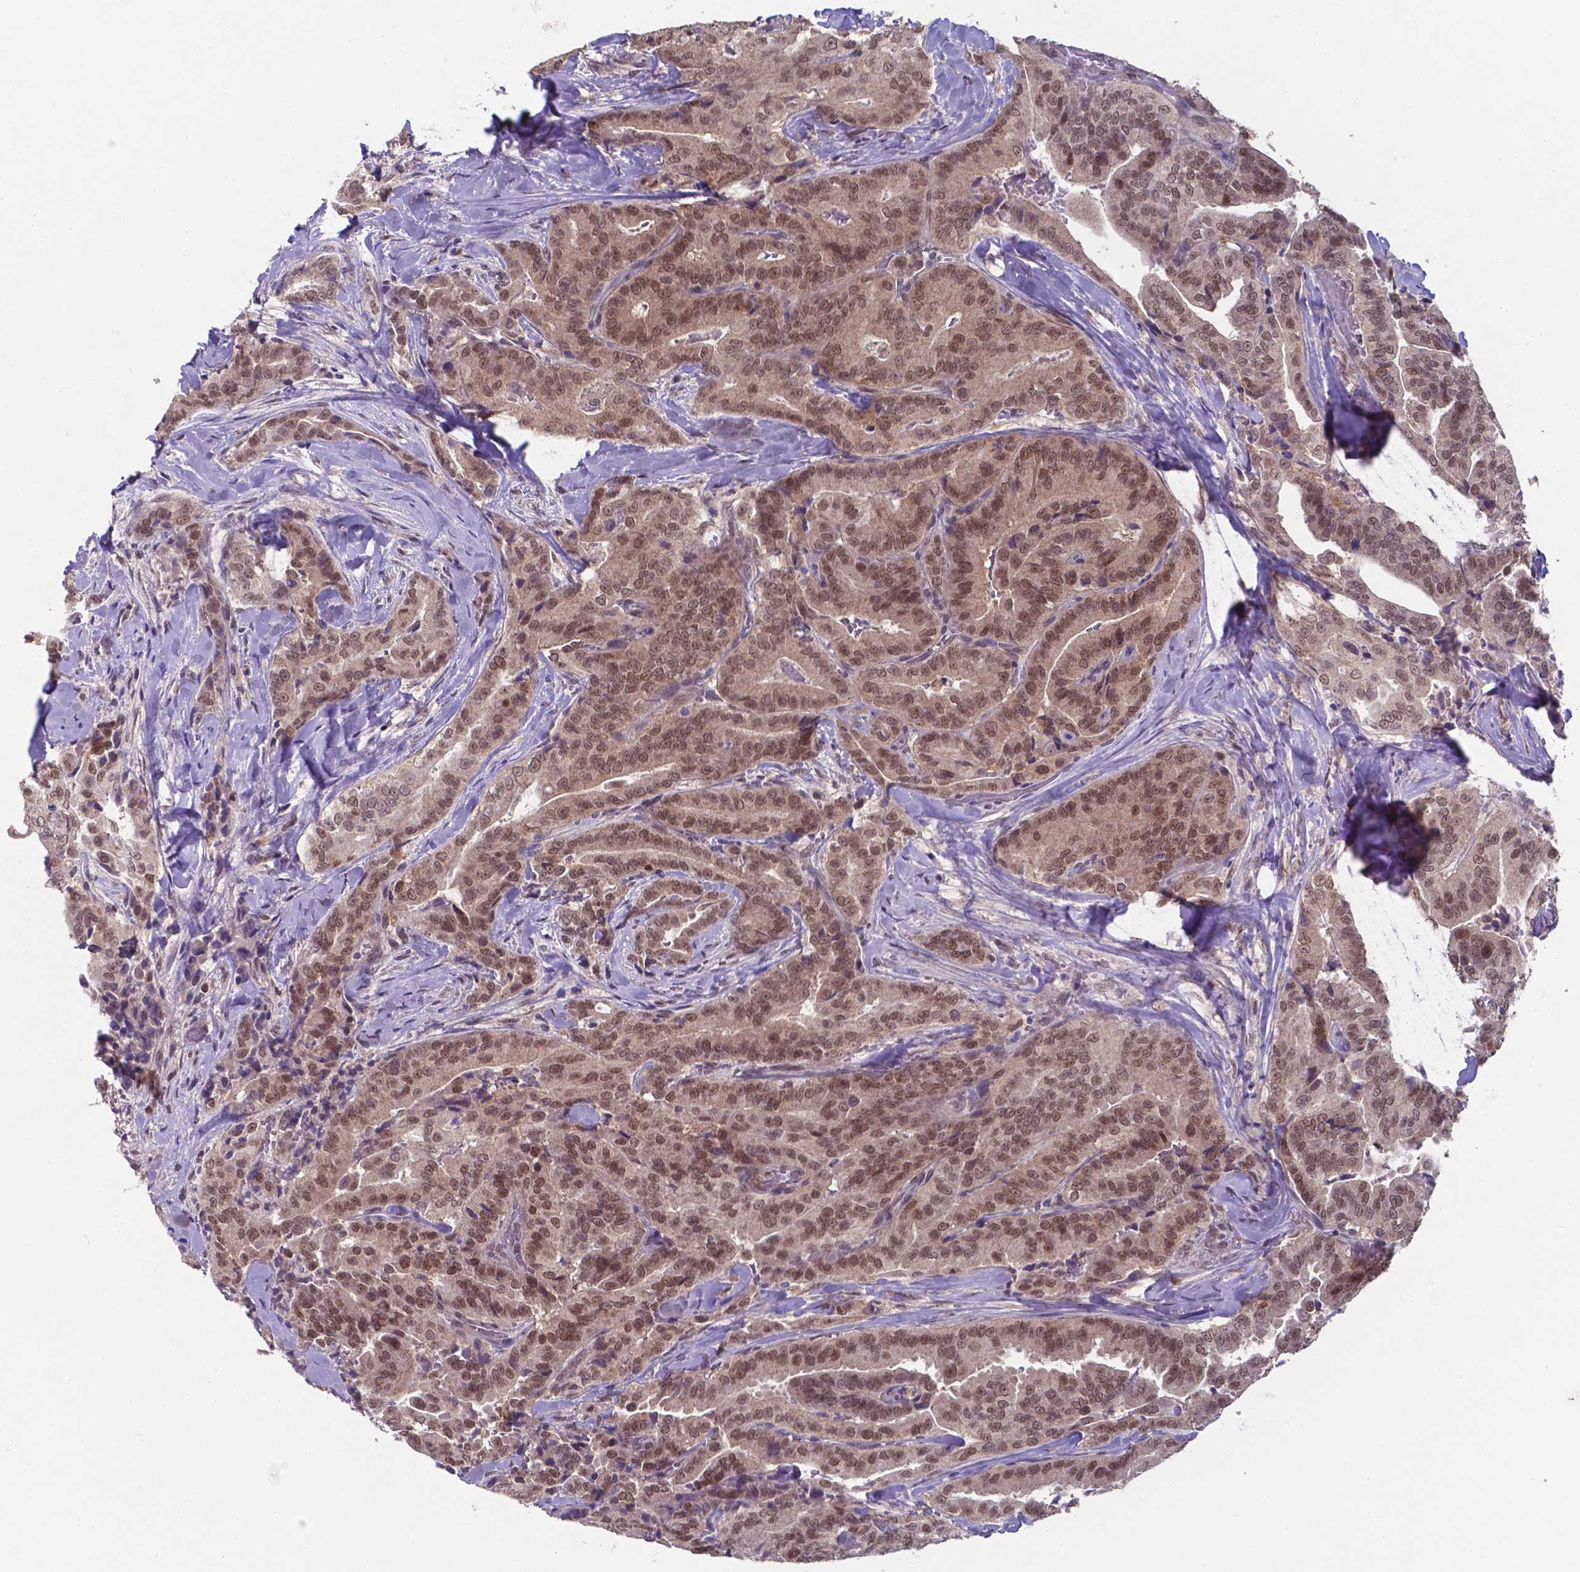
{"staining": {"intensity": "moderate", "quantity": ">75%", "location": "nuclear"}, "tissue": "thyroid cancer", "cell_type": "Tumor cells", "image_type": "cancer", "snomed": [{"axis": "morphology", "description": "Papillary adenocarcinoma, NOS"}, {"axis": "topography", "description": "Thyroid gland"}], "caption": "DAB immunohistochemical staining of human thyroid cancer displays moderate nuclear protein positivity in approximately >75% of tumor cells.", "gene": "UBE2E2", "patient": {"sex": "male", "age": 61}}